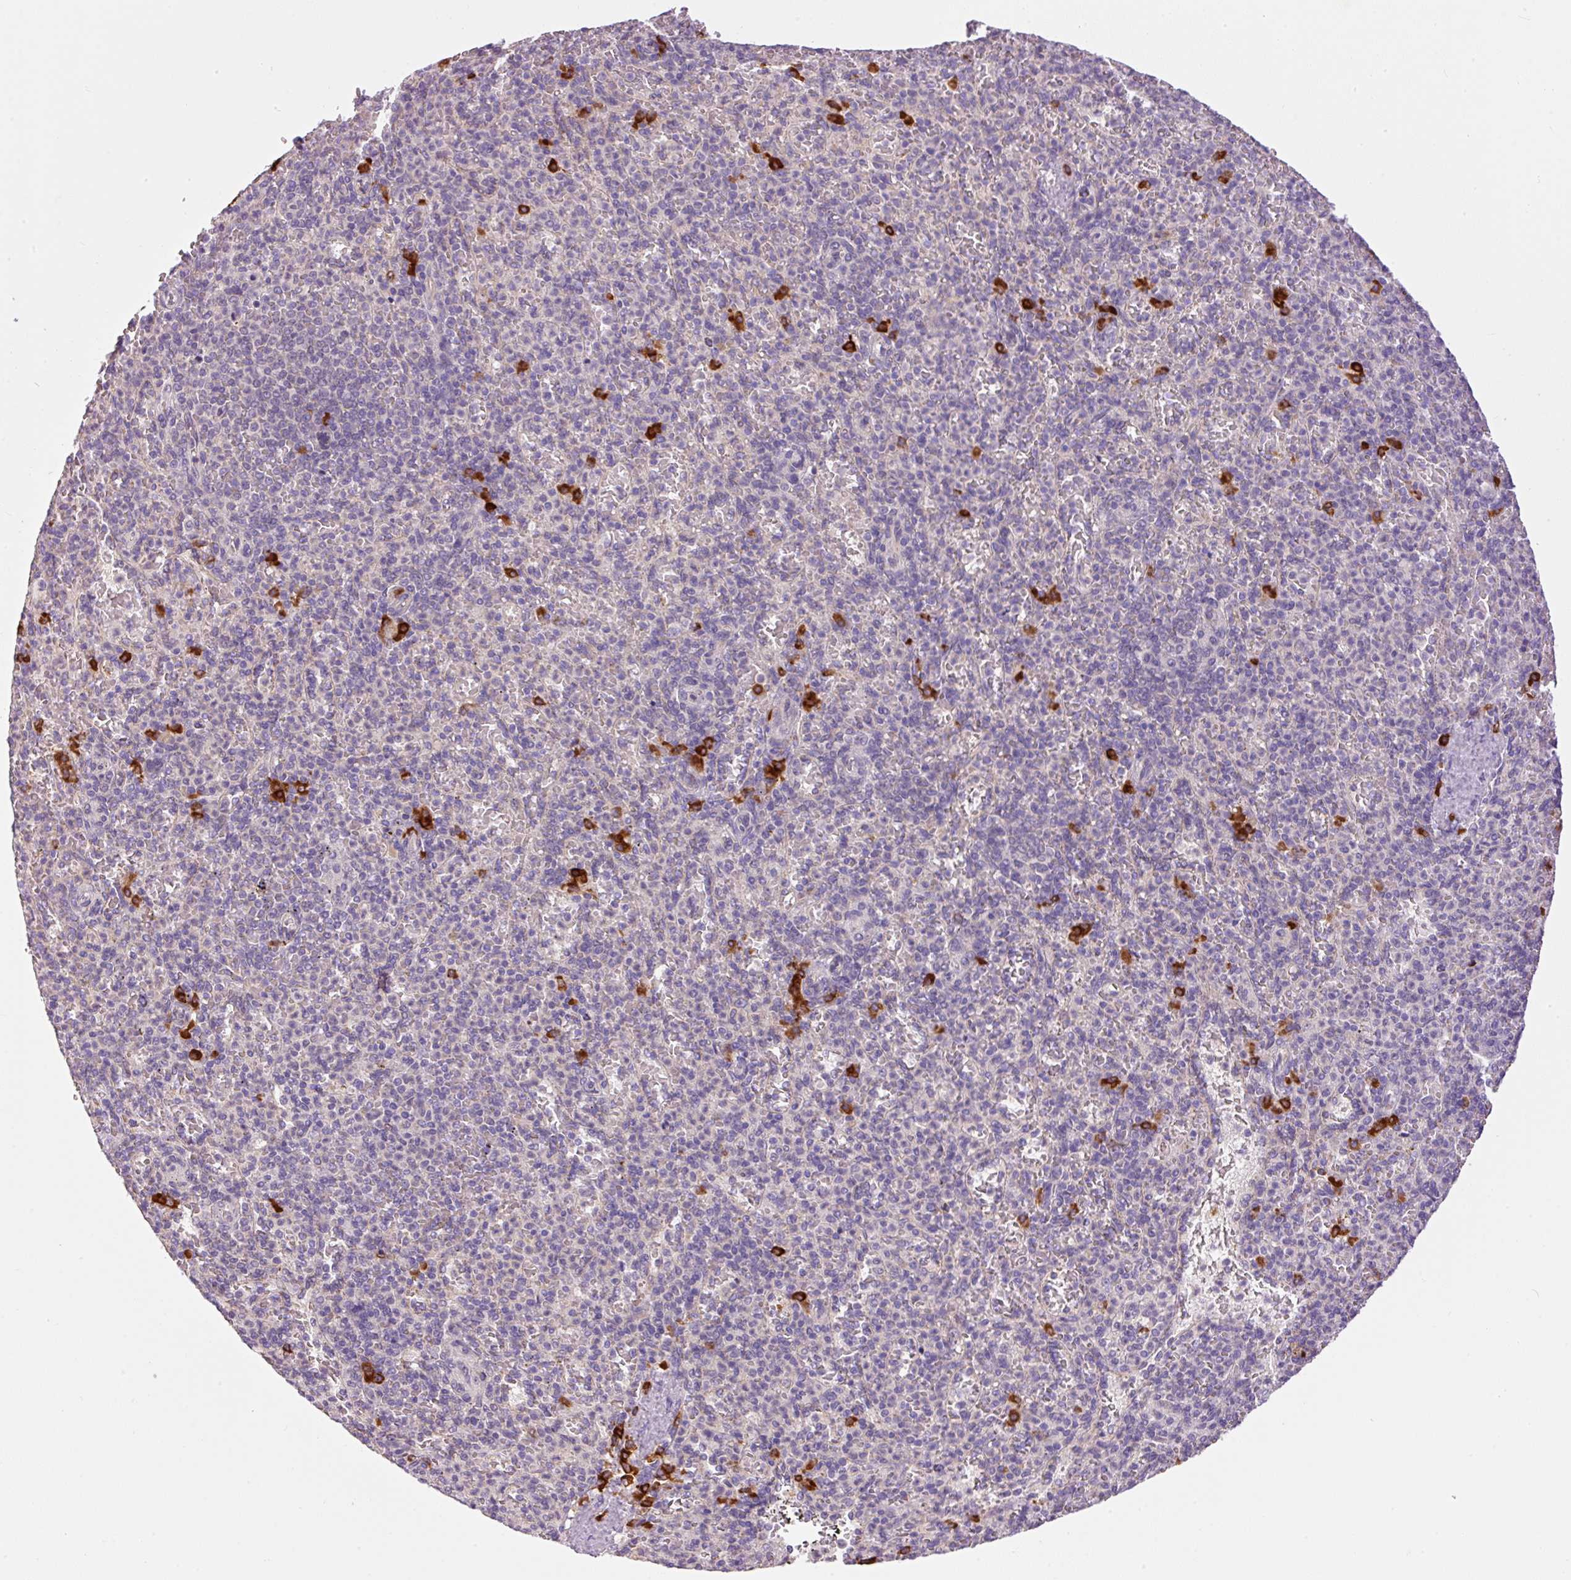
{"staining": {"intensity": "strong", "quantity": "<25%", "location": "cytoplasmic/membranous"}, "tissue": "spleen", "cell_type": "Cells in red pulp", "image_type": "normal", "snomed": [{"axis": "morphology", "description": "Normal tissue, NOS"}, {"axis": "topography", "description": "Spleen"}], "caption": "The immunohistochemical stain labels strong cytoplasmic/membranous positivity in cells in red pulp of unremarkable spleen. (IHC, brightfield microscopy, high magnification).", "gene": "PNPLA5", "patient": {"sex": "female", "age": 74}}